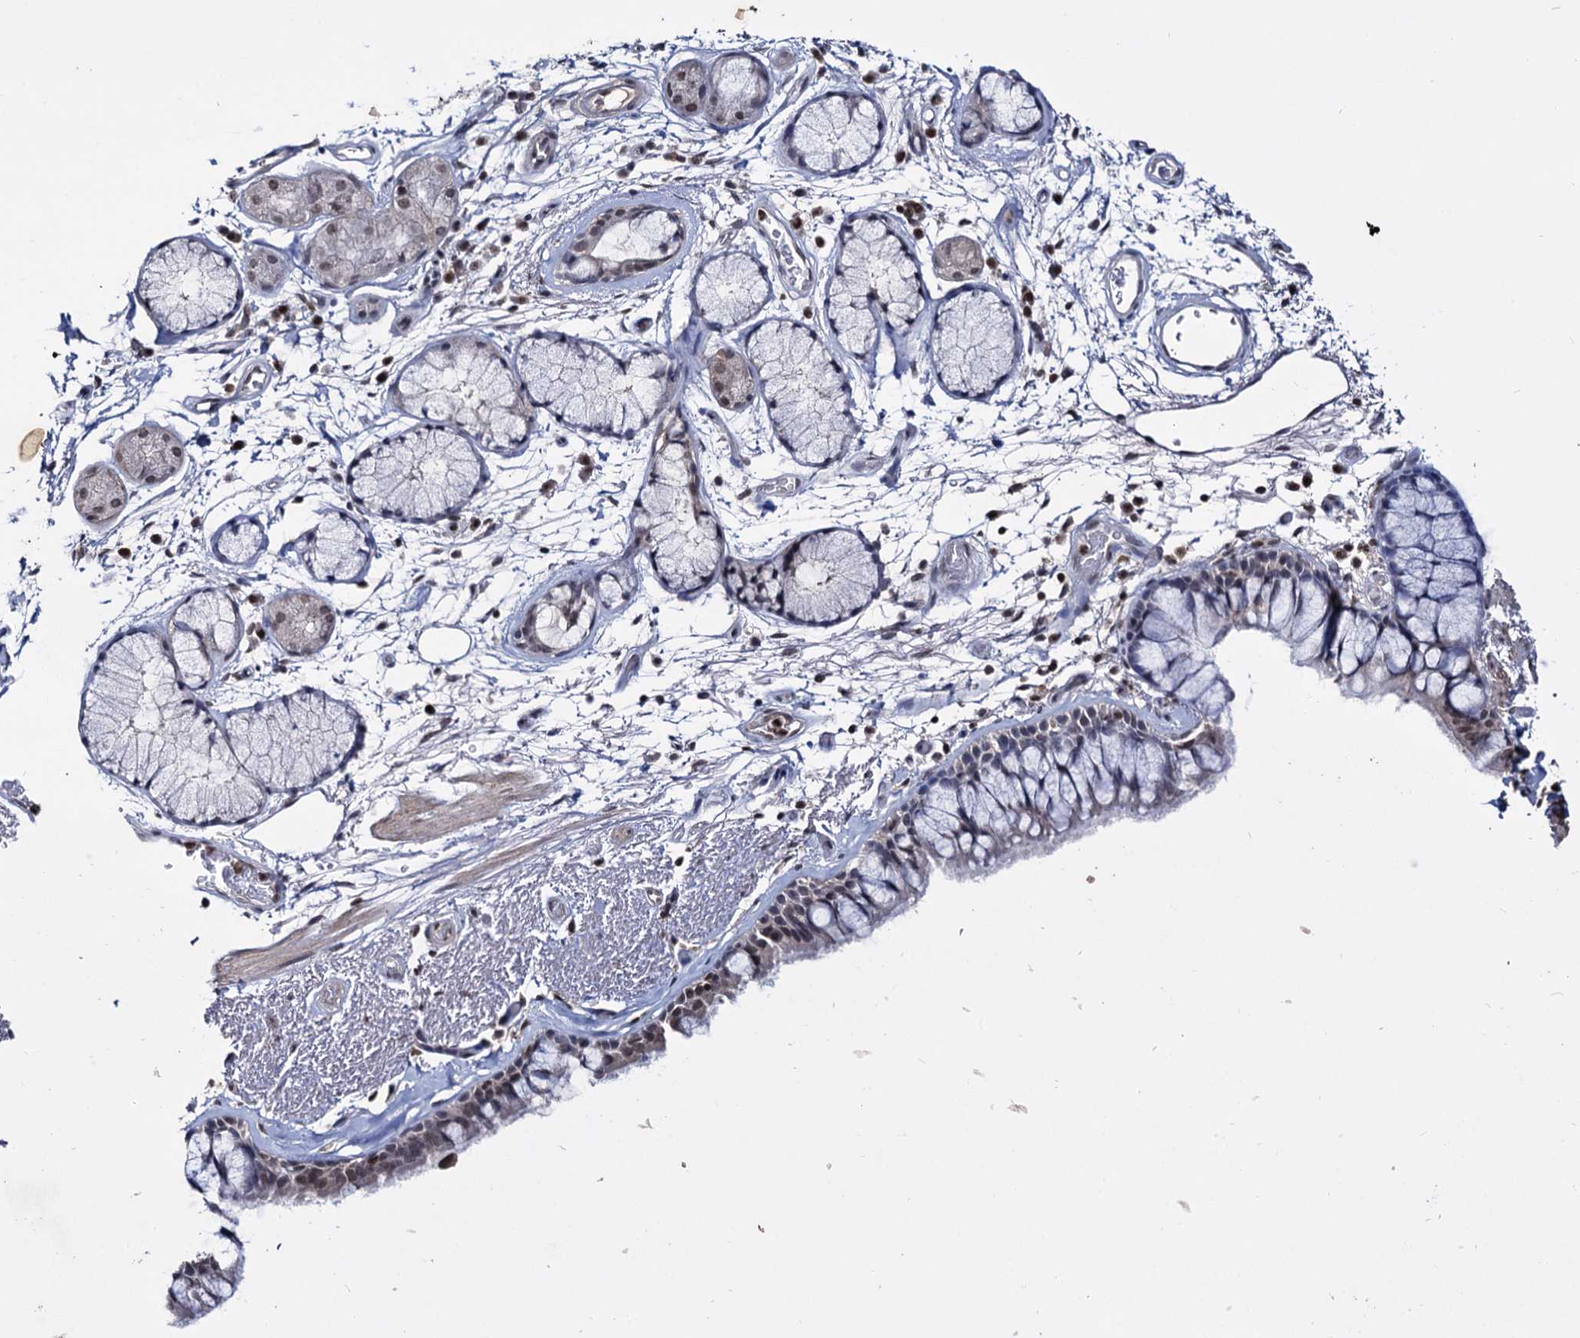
{"staining": {"intensity": "moderate", "quantity": "<25%", "location": "nuclear"}, "tissue": "bronchus", "cell_type": "Respiratory epithelial cells", "image_type": "normal", "snomed": [{"axis": "morphology", "description": "Normal tissue, NOS"}, {"axis": "topography", "description": "Bronchus"}], "caption": "Bronchus stained for a protein (brown) displays moderate nuclear positive positivity in approximately <25% of respiratory epithelial cells.", "gene": "SMCHD1", "patient": {"sex": "male", "age": 65}}